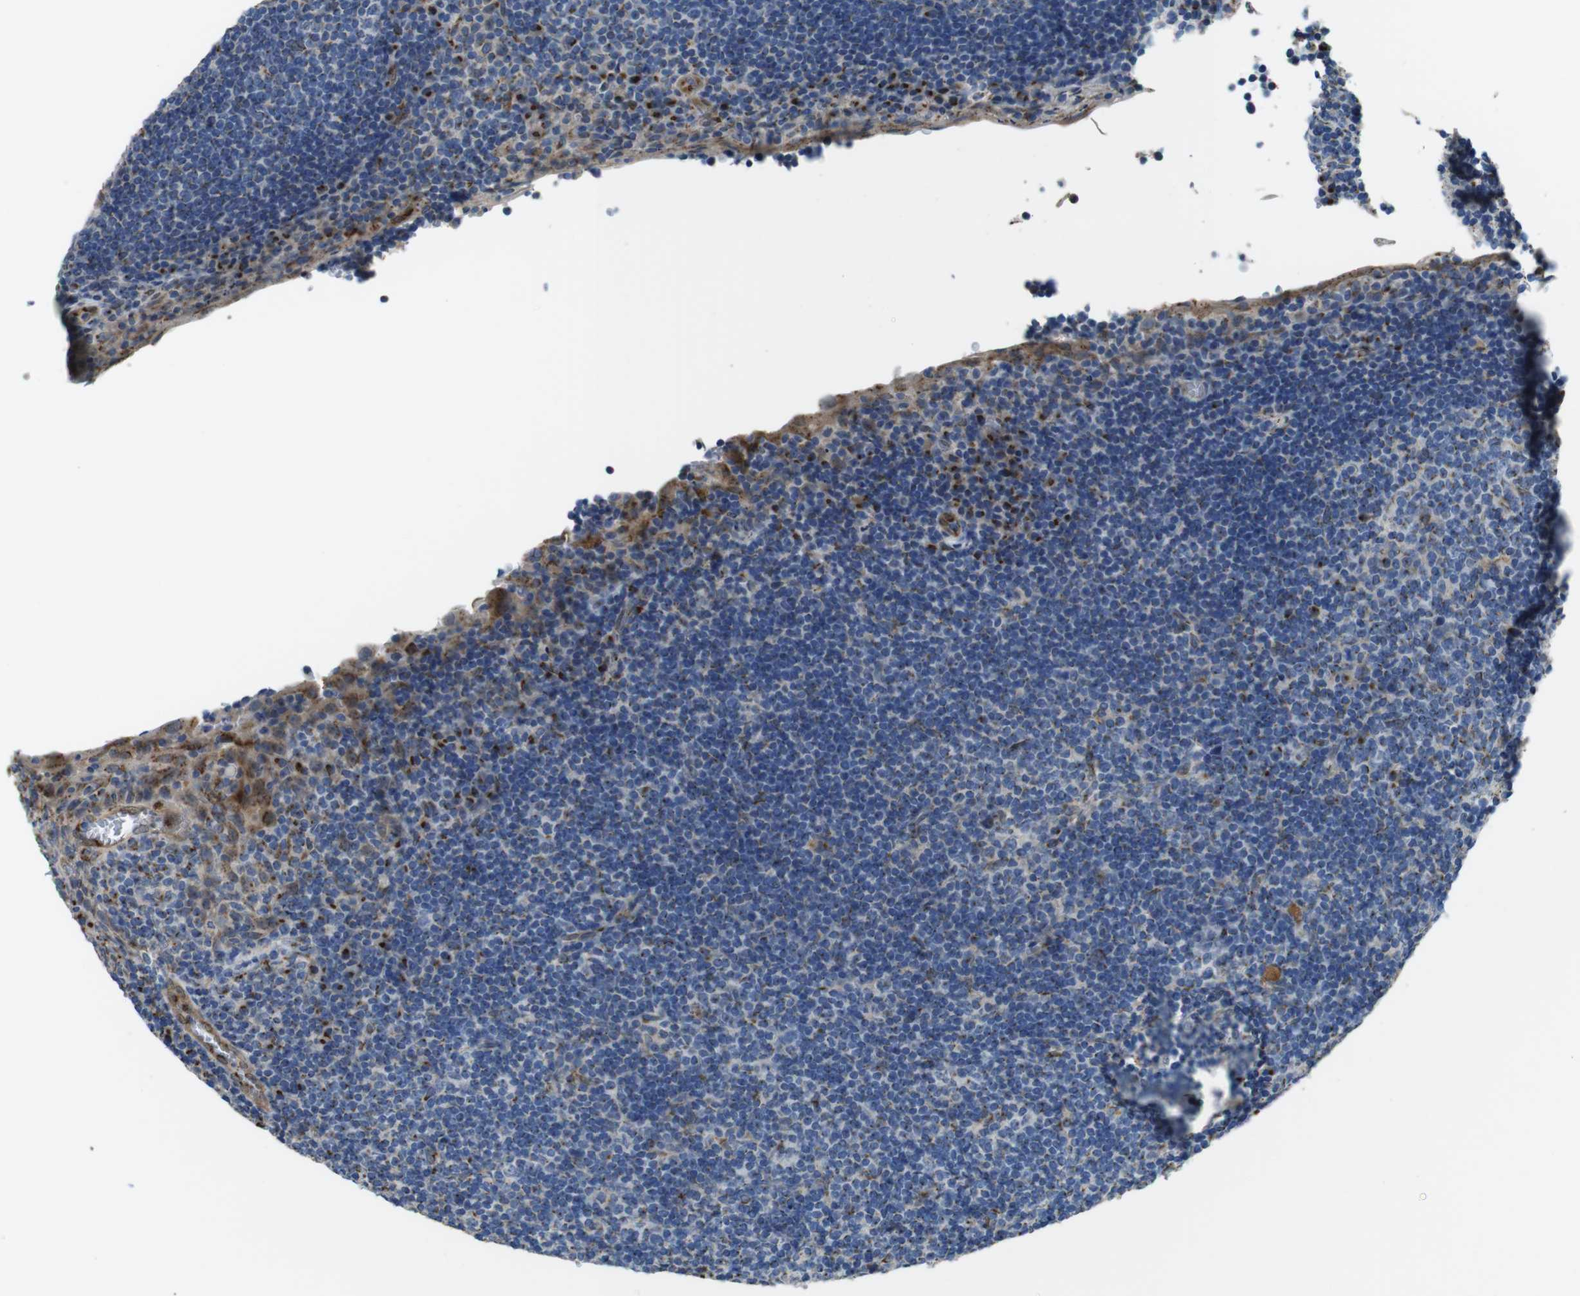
{"staining": {"intensity": "strong", "quantity": "<25%", "location": "cytoplasmic/membranous"}, "tissue": "tonsil", "cell_type": "Germinal center cells", "image_type": "normal", "snomed": [{"axis": "morphology", "description": "Normal tissue, NOS"}, {"axis": "topography", "description": "Tonsil"}], "caption": "DAB (3,3'-diaminobenzidine) immunohistochemical staining of benign tonsil shows strong cytoplasmic/membranous protein expression in approximately <25% of germinal center cells.", "gene": "RAB6A", "patient": {"sex": "male", "age": 37}}